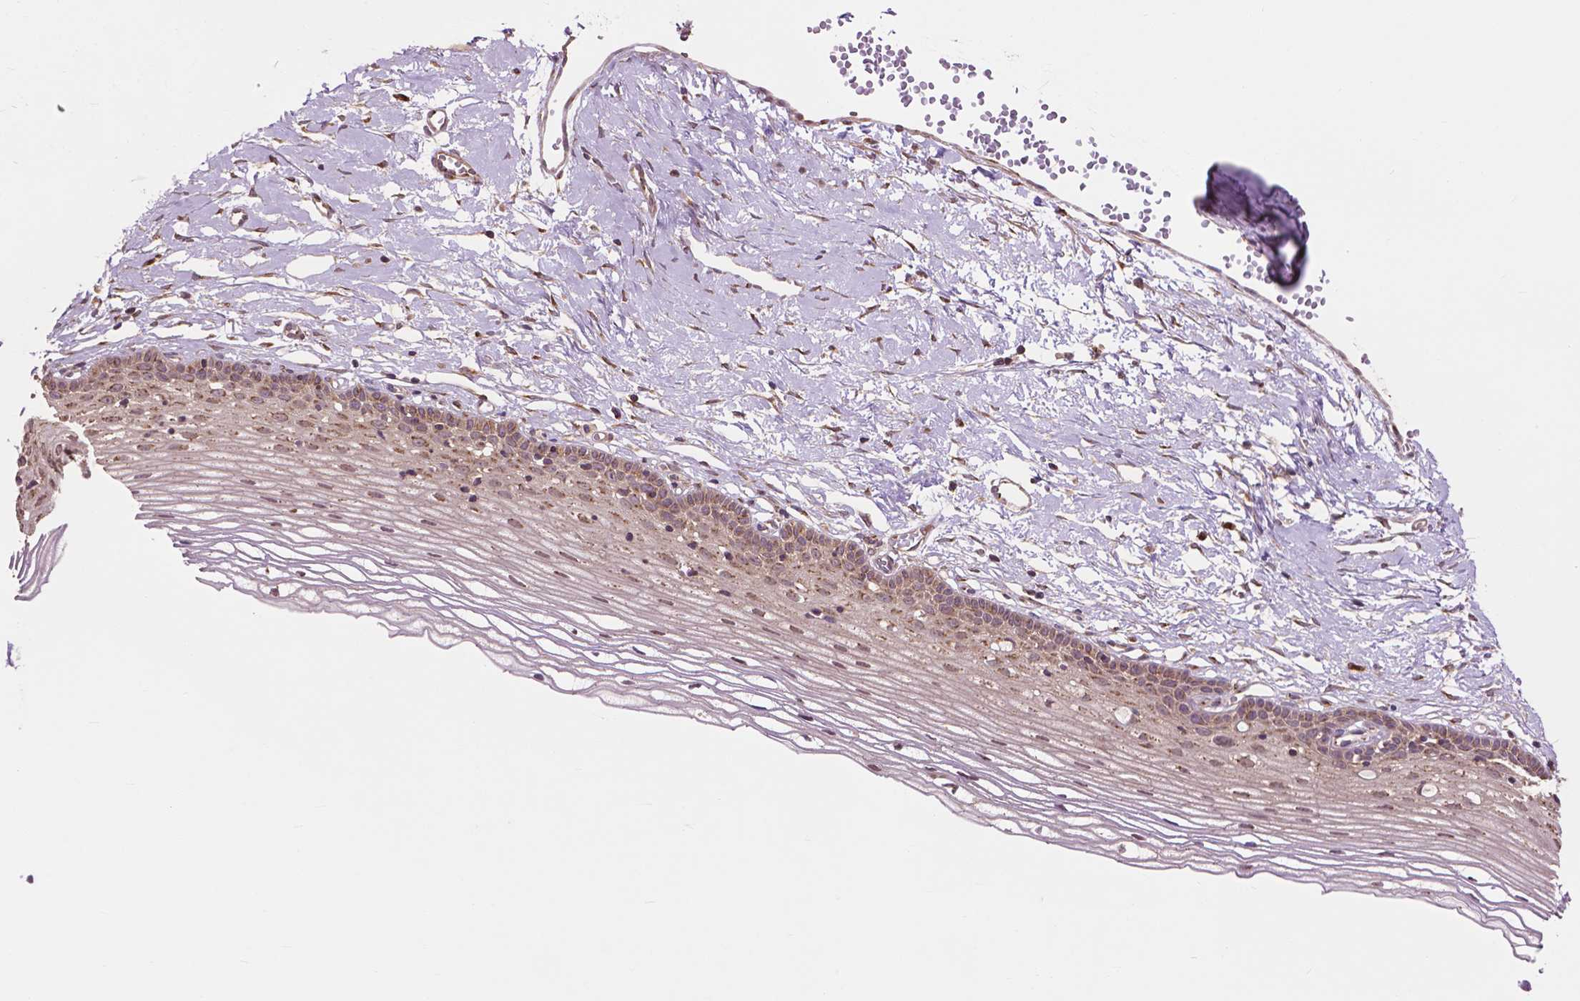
{"staining": {"intensity": "weak", "quantity": ">75%", "location": "cytoplasmic/membranous"}, "tissue": "cervix", "cell_type": "Glandular cells", "image_type": "normal", "snomed": [{"axis": "morphology", "description": "Normal tissue, NOS"}, {"axis": "topography", "description": "Cervix"}], "caption": "Weak cytoplasmic/membranous protein expression is seen in about >75% of glandular cells in cervix.", "gene": "PPP1CB", "patient": {"sex": "female", "age": 40}}